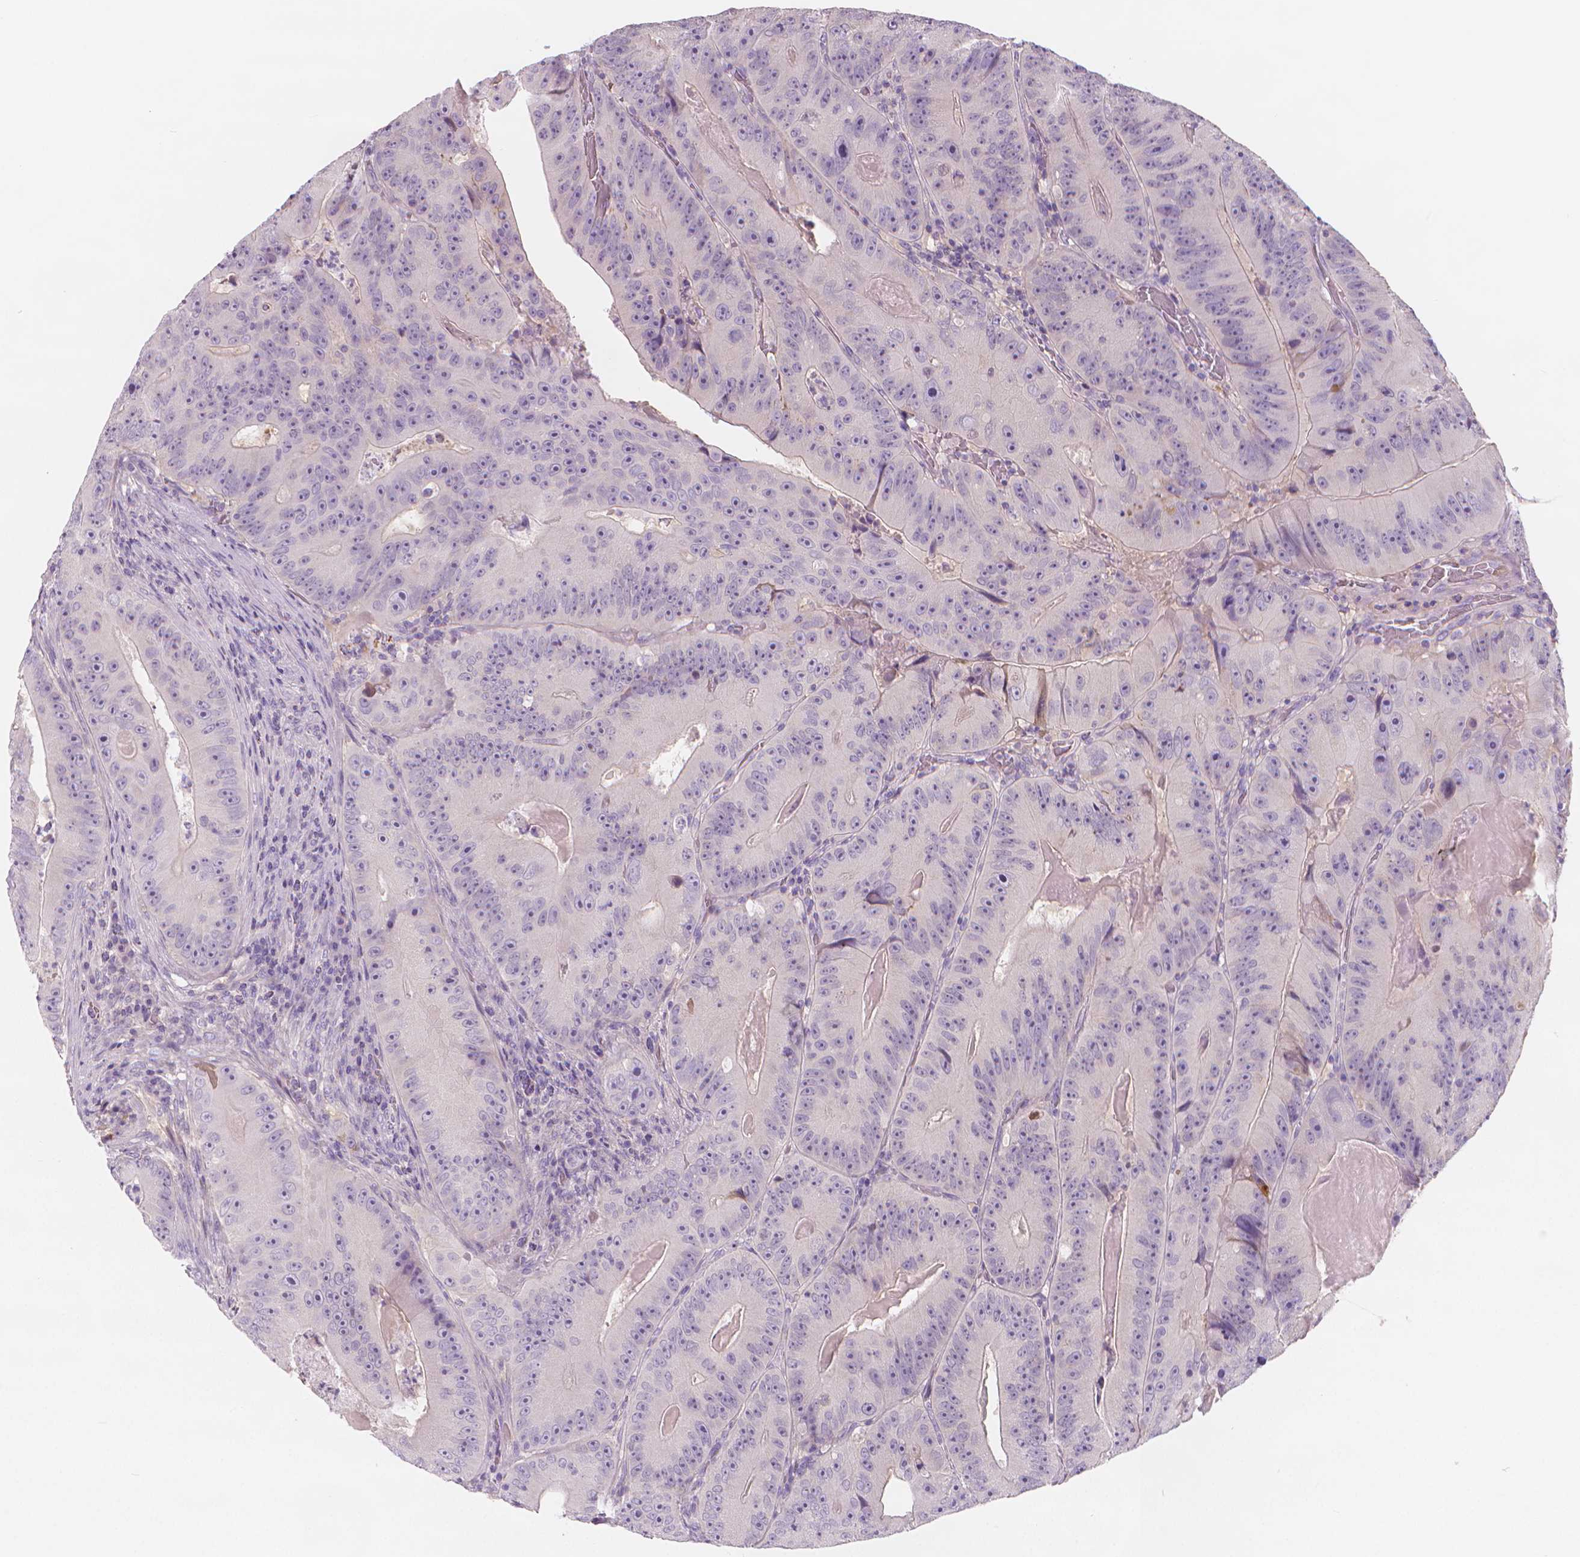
{"staining": {"intensity": "negative", "quantity": "none", "location": "none"}, "tissue": "colorectal cancer", "cell_type": "Tumor cells", "image_type": "cancer", "snomed": [{"axis": "morphology", "description": "Adenocarcinoma, NOS"}, {"axis": "topography", "description": "Colon"}], "caption": "The immunohistochemistry image has no significant expression in tumor cells of adenocarcinoma (colorectal) tissue.", "gene": "APOA4", "patient": {"sex": "female", "age": 86}}